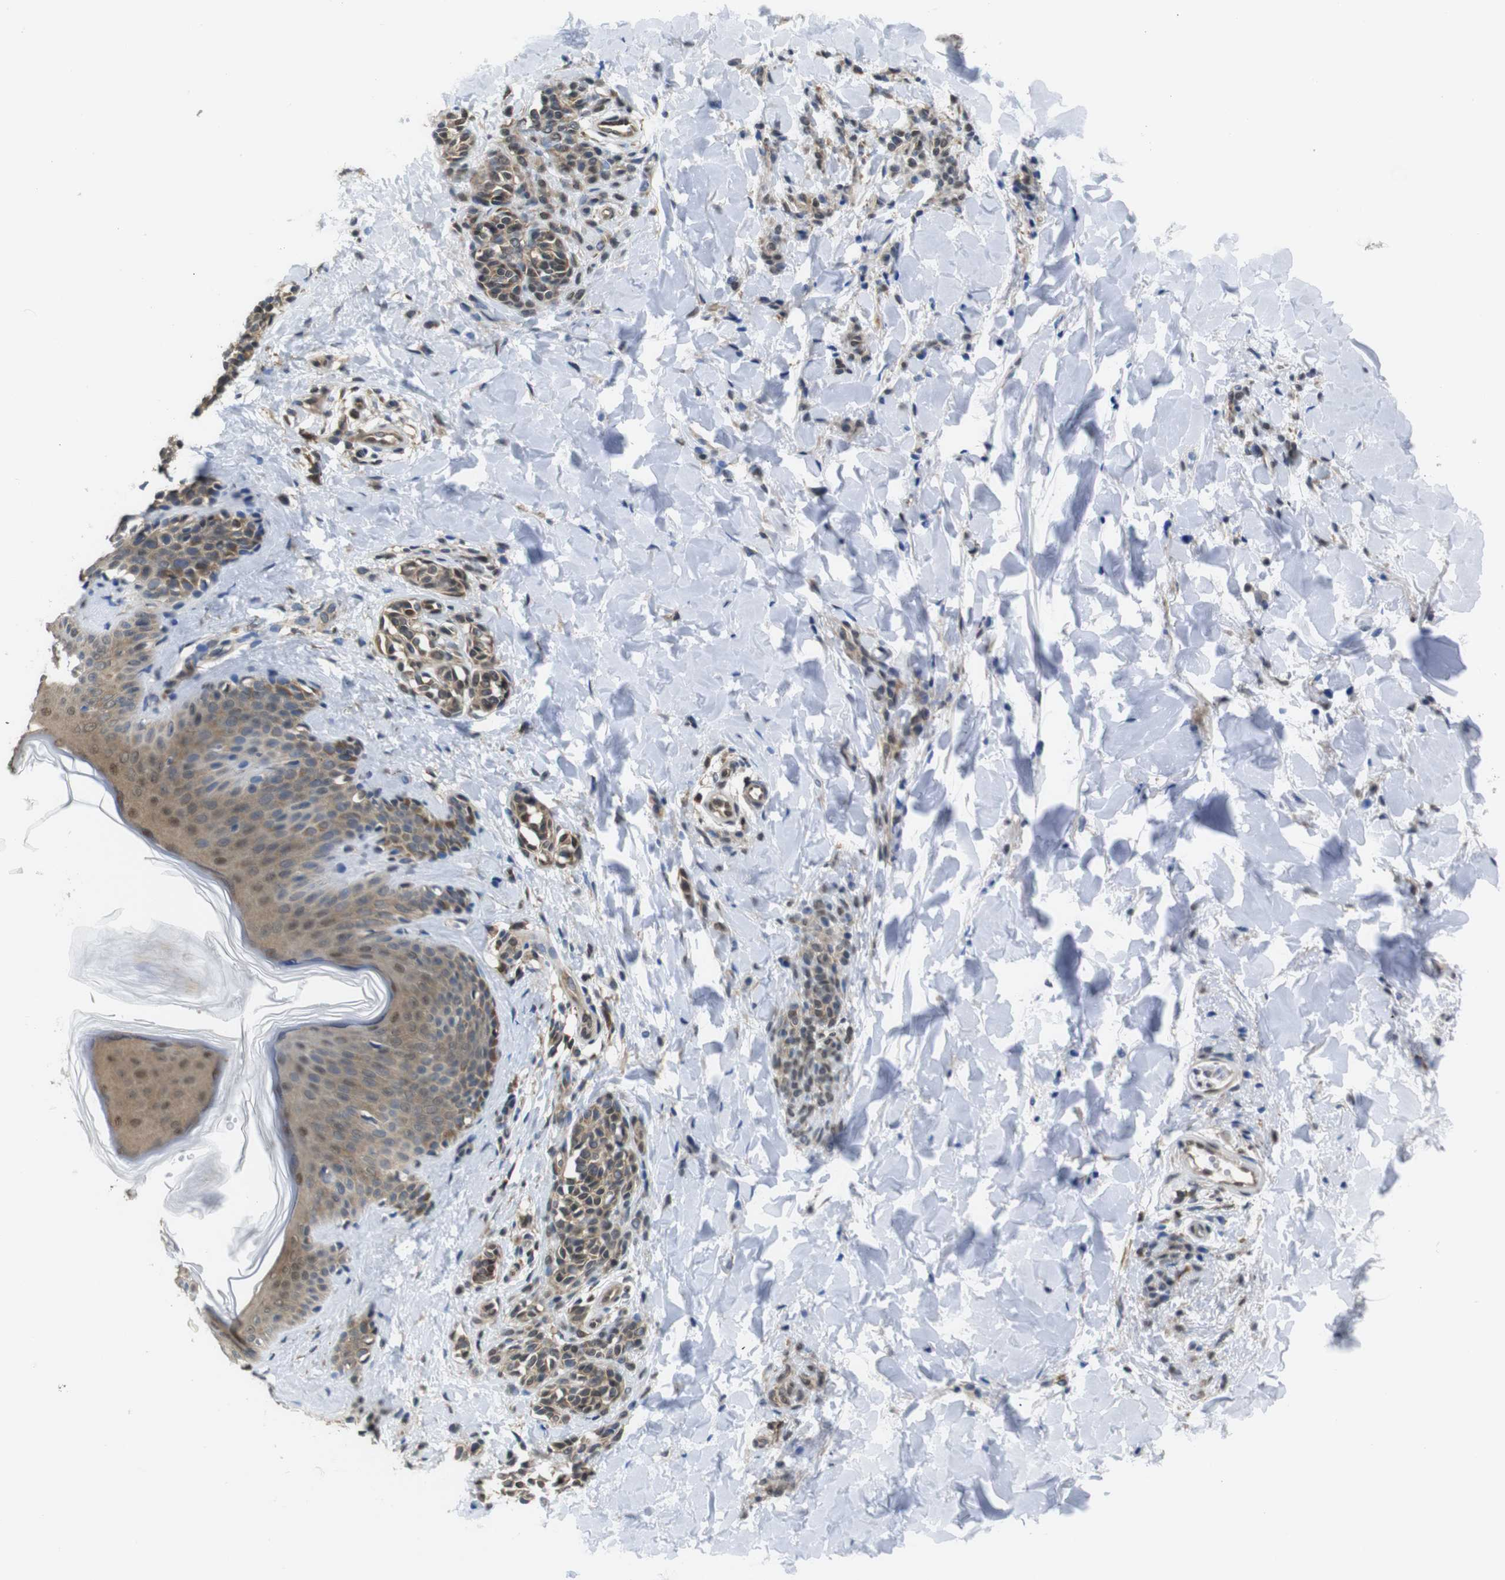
{"staining": {"intensity": "negative", "quantity": "none", "location": "none"}, "tissue": "skin", "cell_type": "Fibroblasts", "image_type": "normal", "snomed": [{"axis": "morphology", "description": "Normal tissue, NOS"}, {"axis": "topography", "description": "Skin"}], "caption": "Immunohistochemistry of benign human skin demonstrates no staining in fibroblasts.", "gene": "UBXN1", "patient": {"sex": "male", "age": 16}}